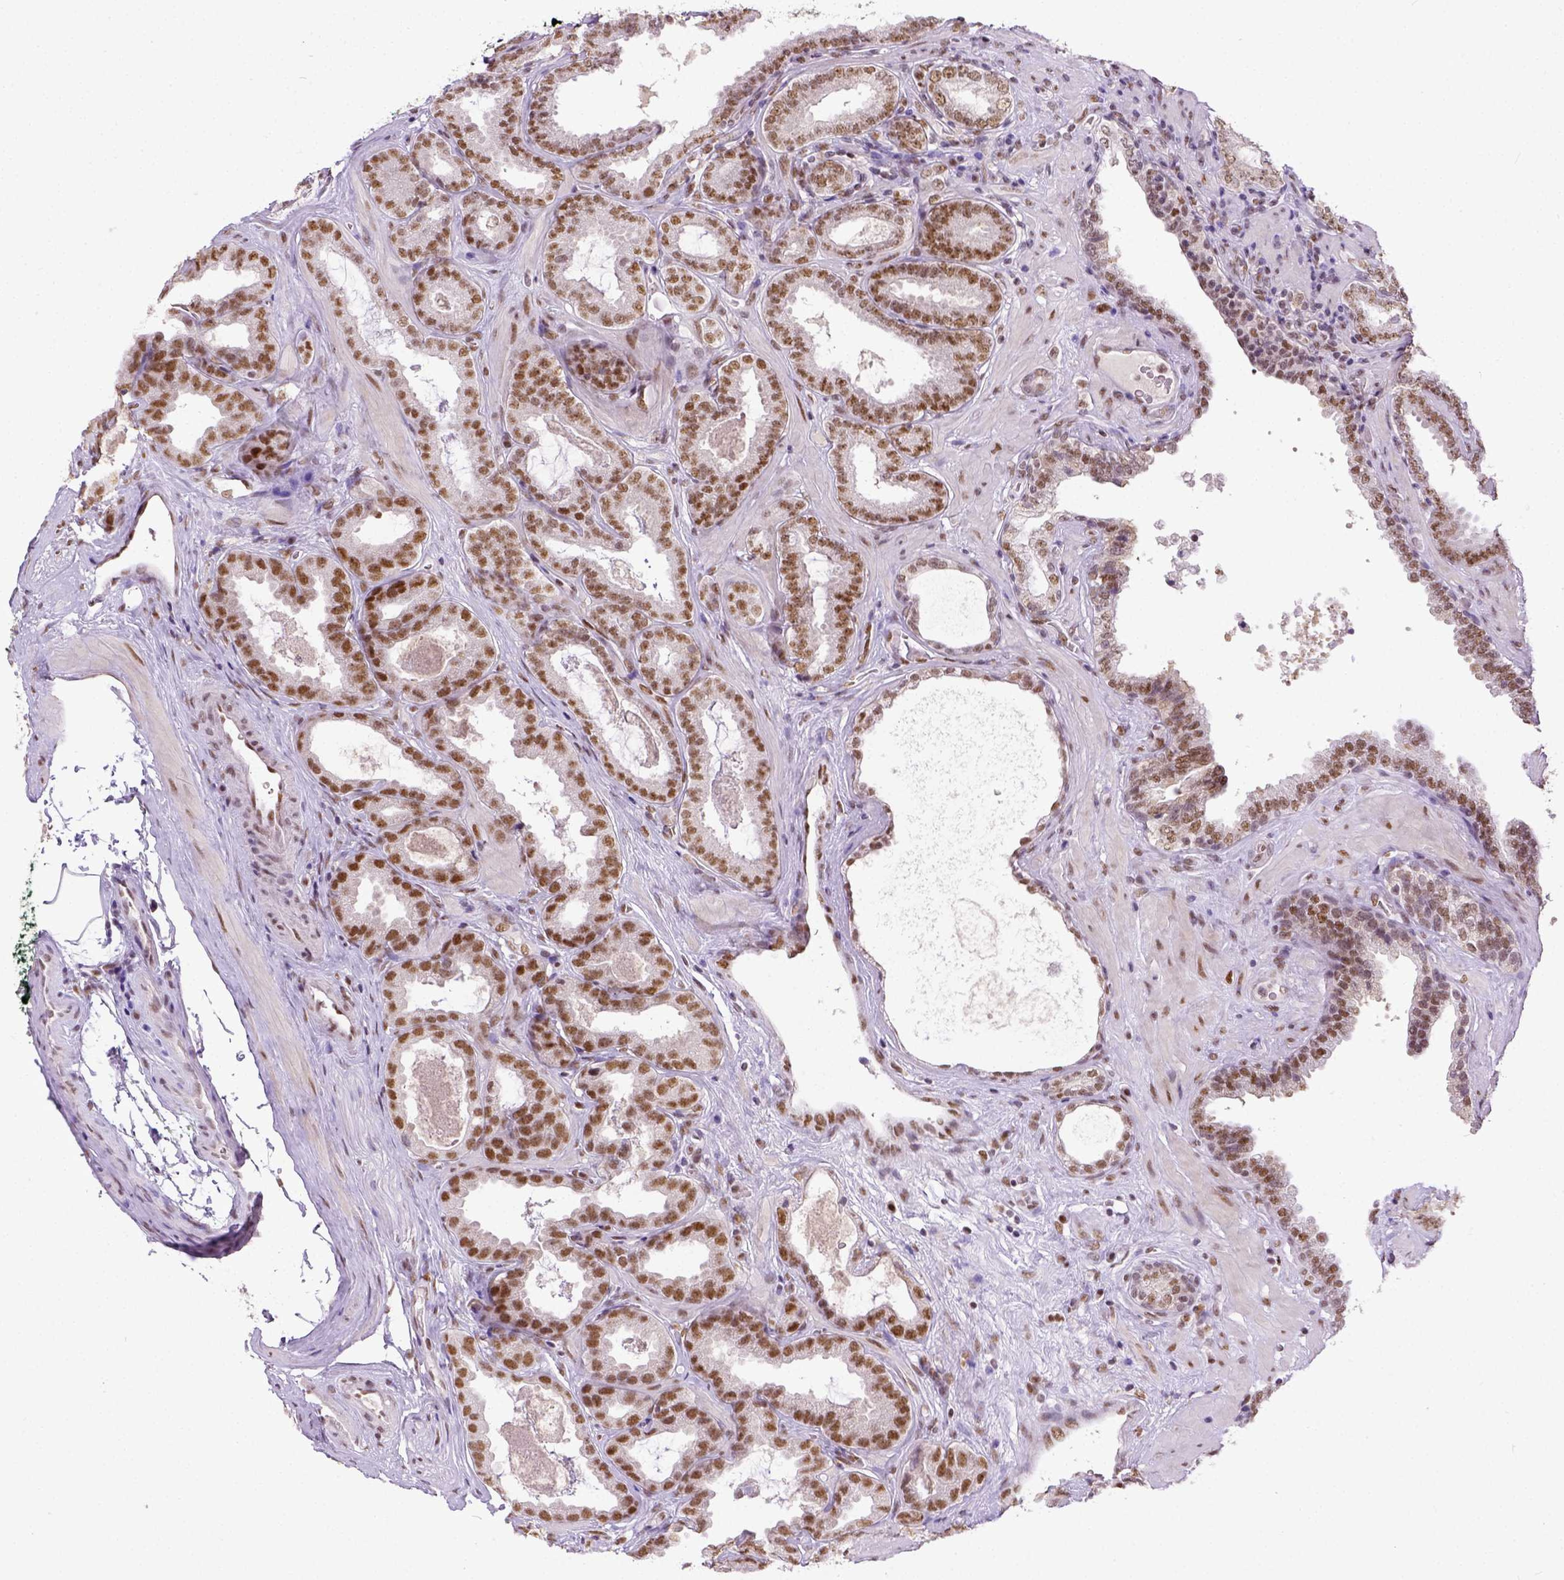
{"staining": {"intensity": "moderate", "quantity": ">75%", "location": "nuclear"}, "tissue": "prostate cancer", "cell_type": "Tumor cells", "image_type": "cancer", "snomed": [{"axis": "morphology", "description": "Adenocarcinoma, NOS"}, {"axis": "topography", "description": "Prostate"}], "caption": "Immunohistochemistry (DAB) staining of human prostate adenocarcinoma shows moderate nuclear protein expression in about >75% of tumor cells.", "gene": "ERCC1", "patient": {"sex": "male", "age": 64}}